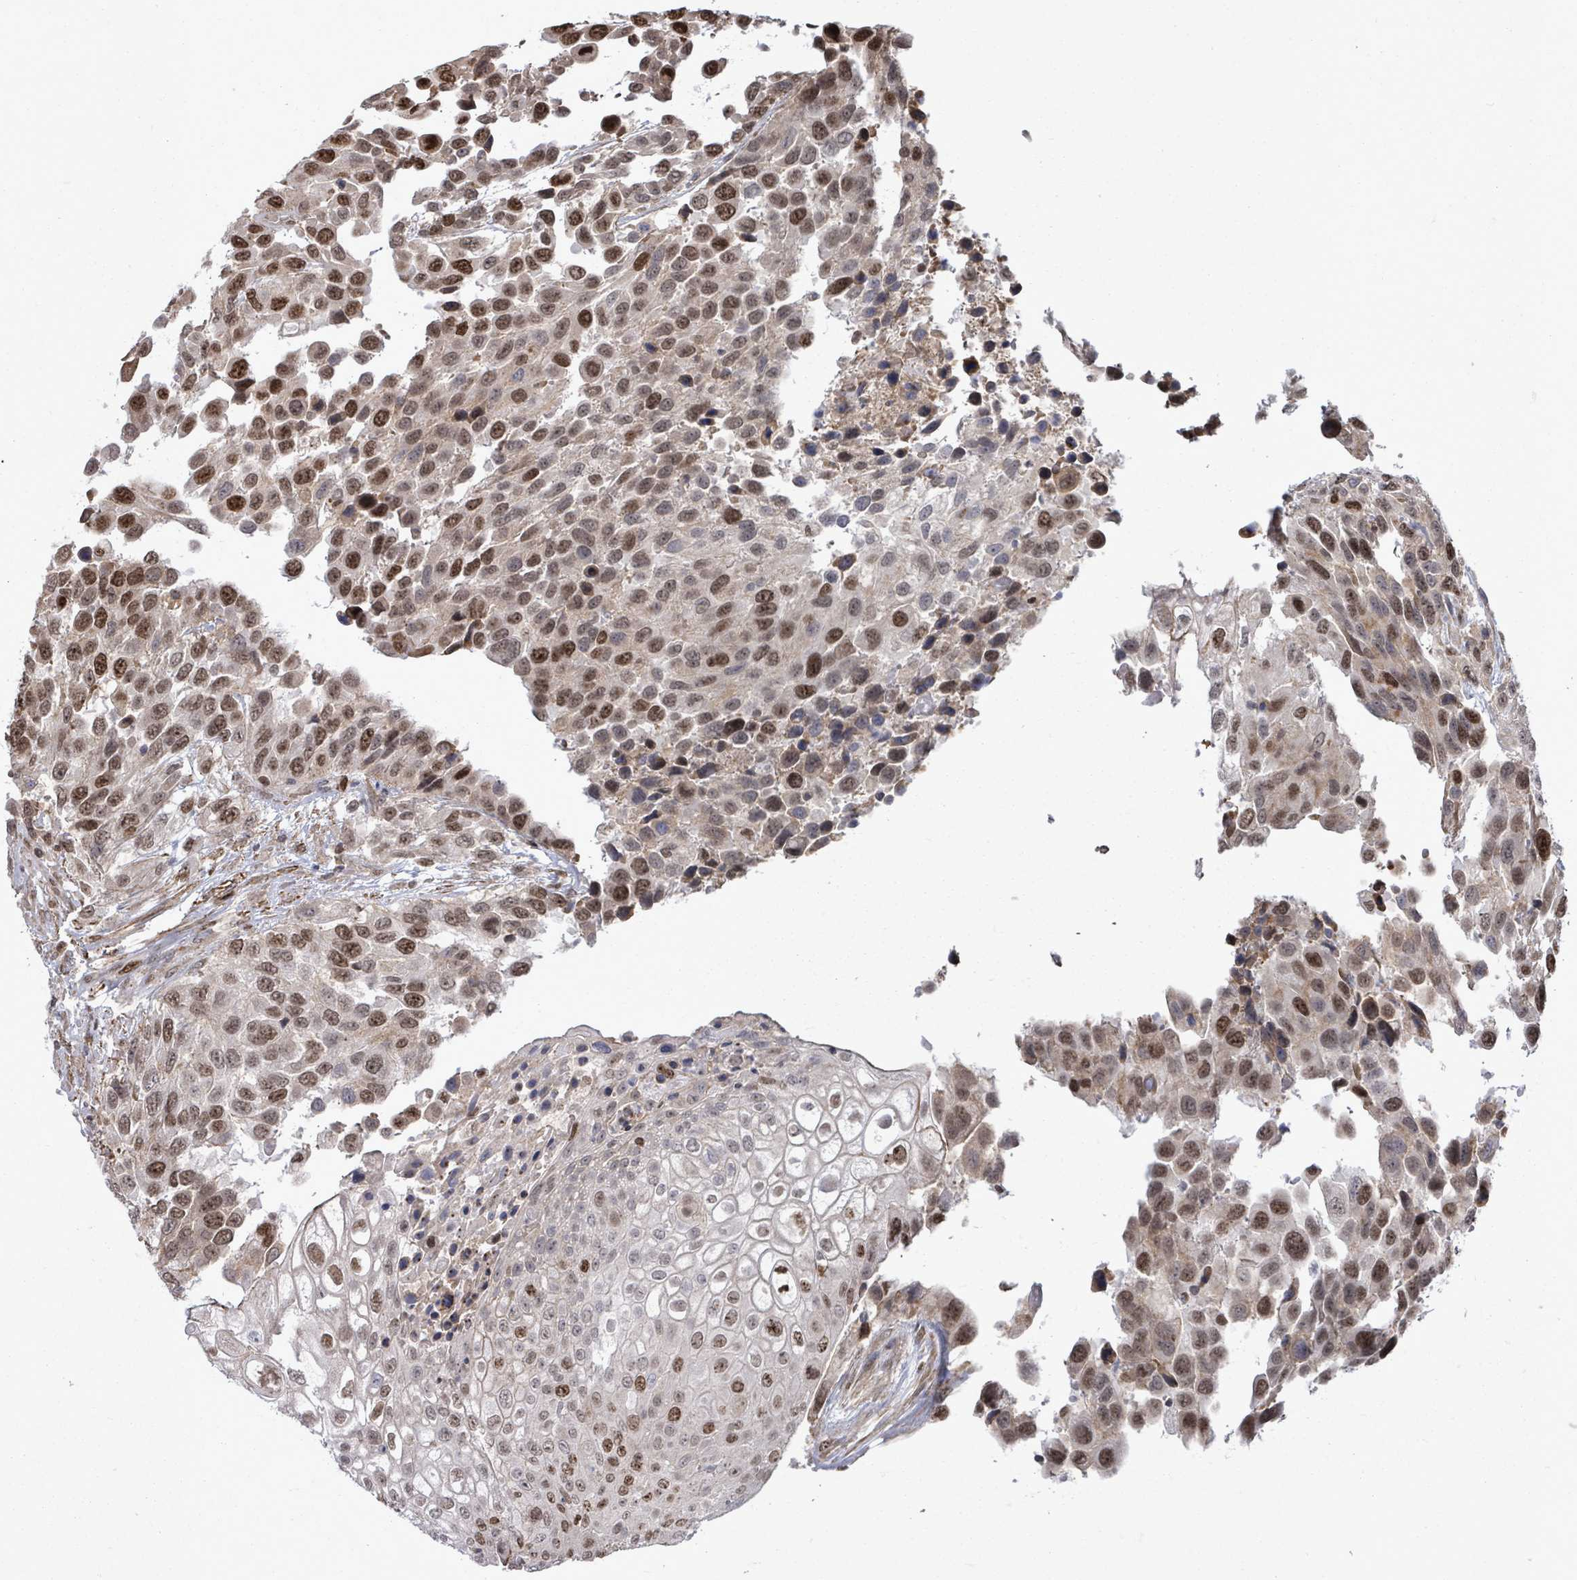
{"staining": {"intensity": "strong", "quantity": "25%-75%", "location": "nuclear"}, "tissue": "urothelial cancer", "cell_type": "Tumor cells", "image_type": "cancer", "snomed": [{"axis": "morphology", "description": "Urothelial carcinoma, High grade"}, {"axis": "topography", "description": "Urinary bladder"}], "caption": "The image displays staining of urothelial cancer, revealing strong nuclear protein expression (brown color) within tumor cells.", "gene": "PAPSS1", "patient": {"sex": "female", "age": 70}}